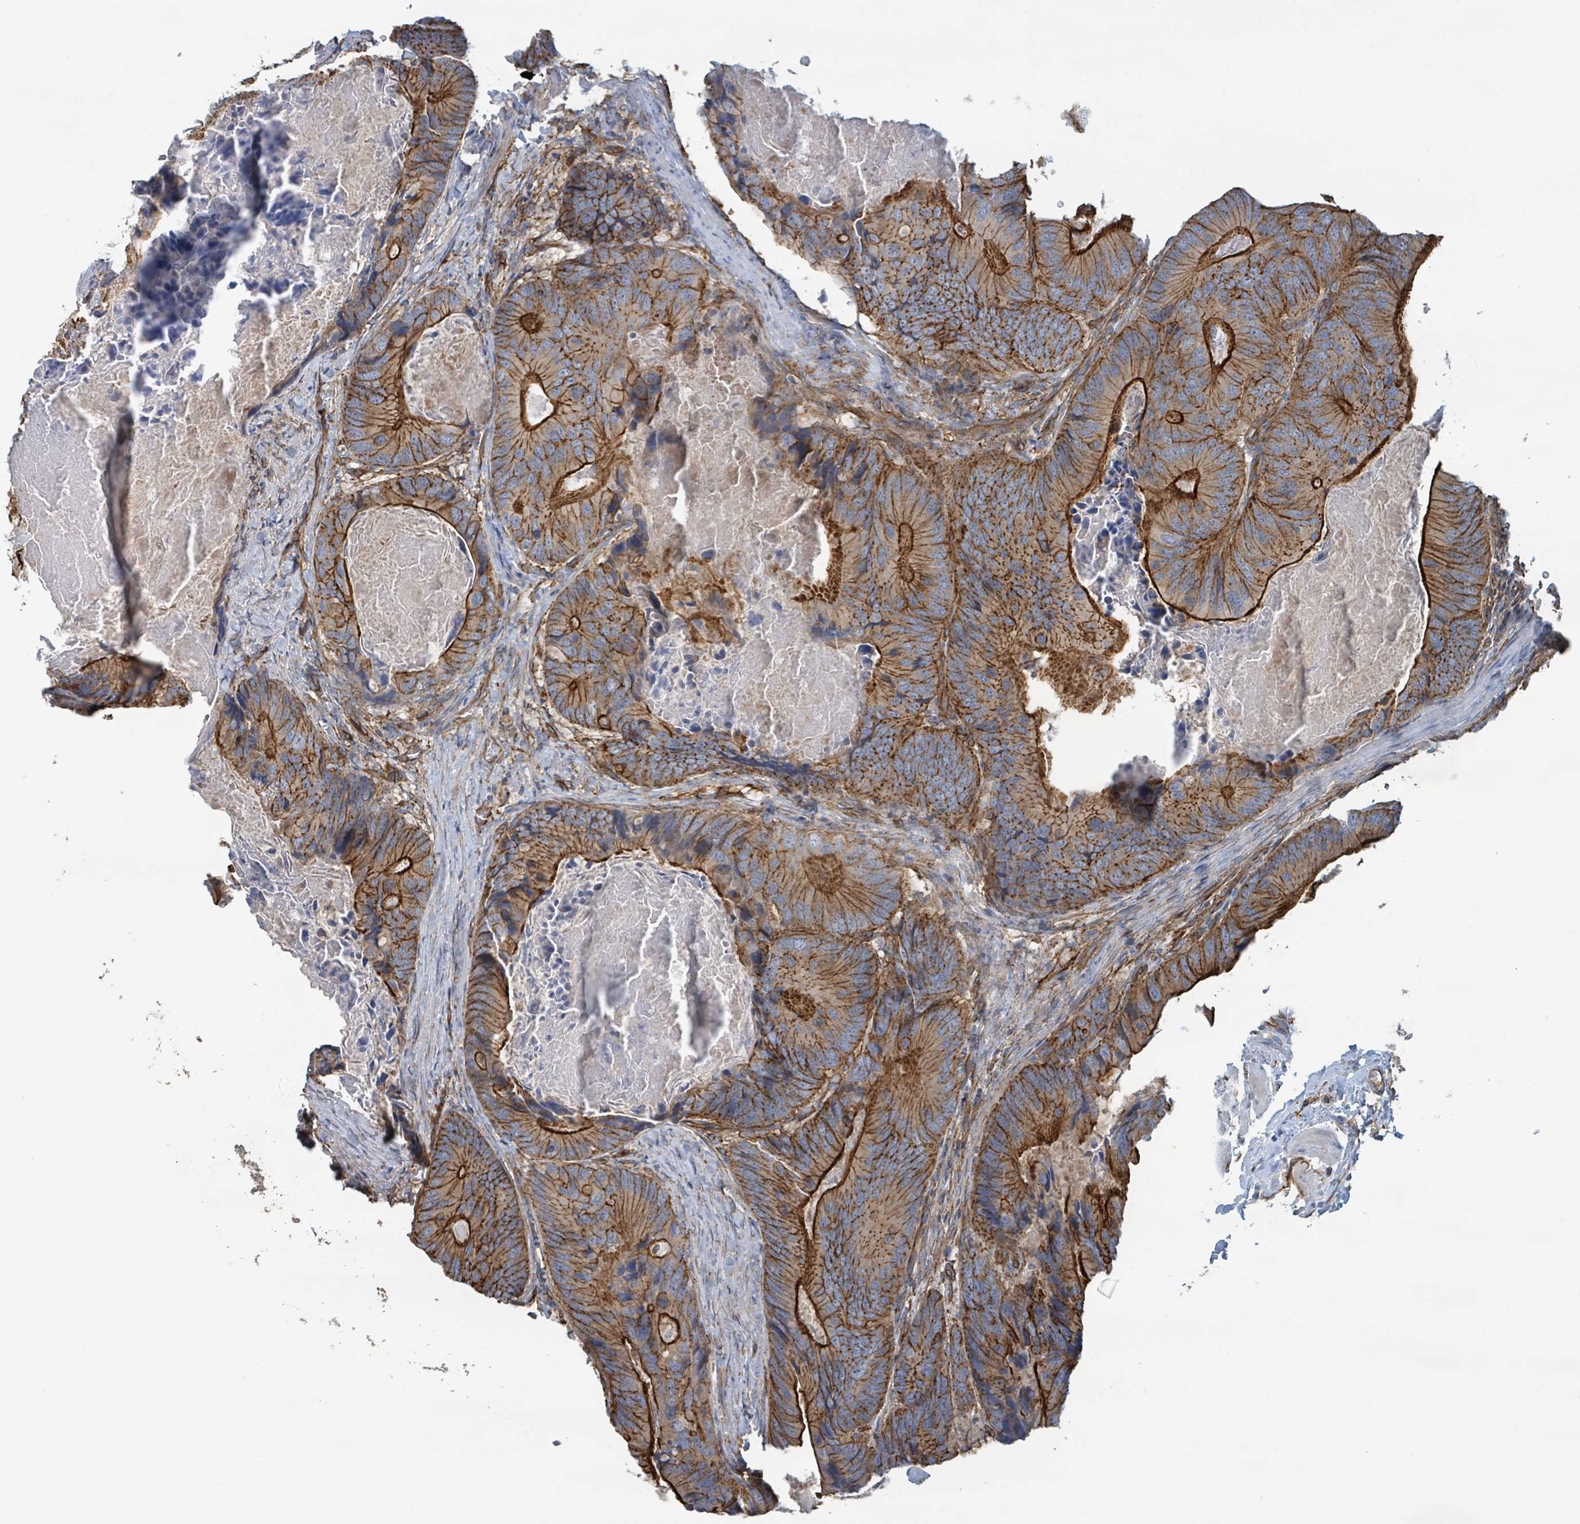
{"staining": {"intensity": "strong", "quantity": ">75%", "location": "cytoplasmic/membranous"}, "tissue": "colorectal cancer", "cell_type": "Tumor cells", "image_type": "cancer", "snomed": [{"axis": "morphology", "description": "Adenocarcinoma, NOS"}, {"axis": "topography", "description": "Colon"}], "caption": "Colorectal adenocarcinoma stained for a protein (brown) shows strong cytoplasmic/membranous positive staining in approximately >75% of tumor cells.", "gene": "LDOC1", "patient": {"sex": "male", "age": 84}}